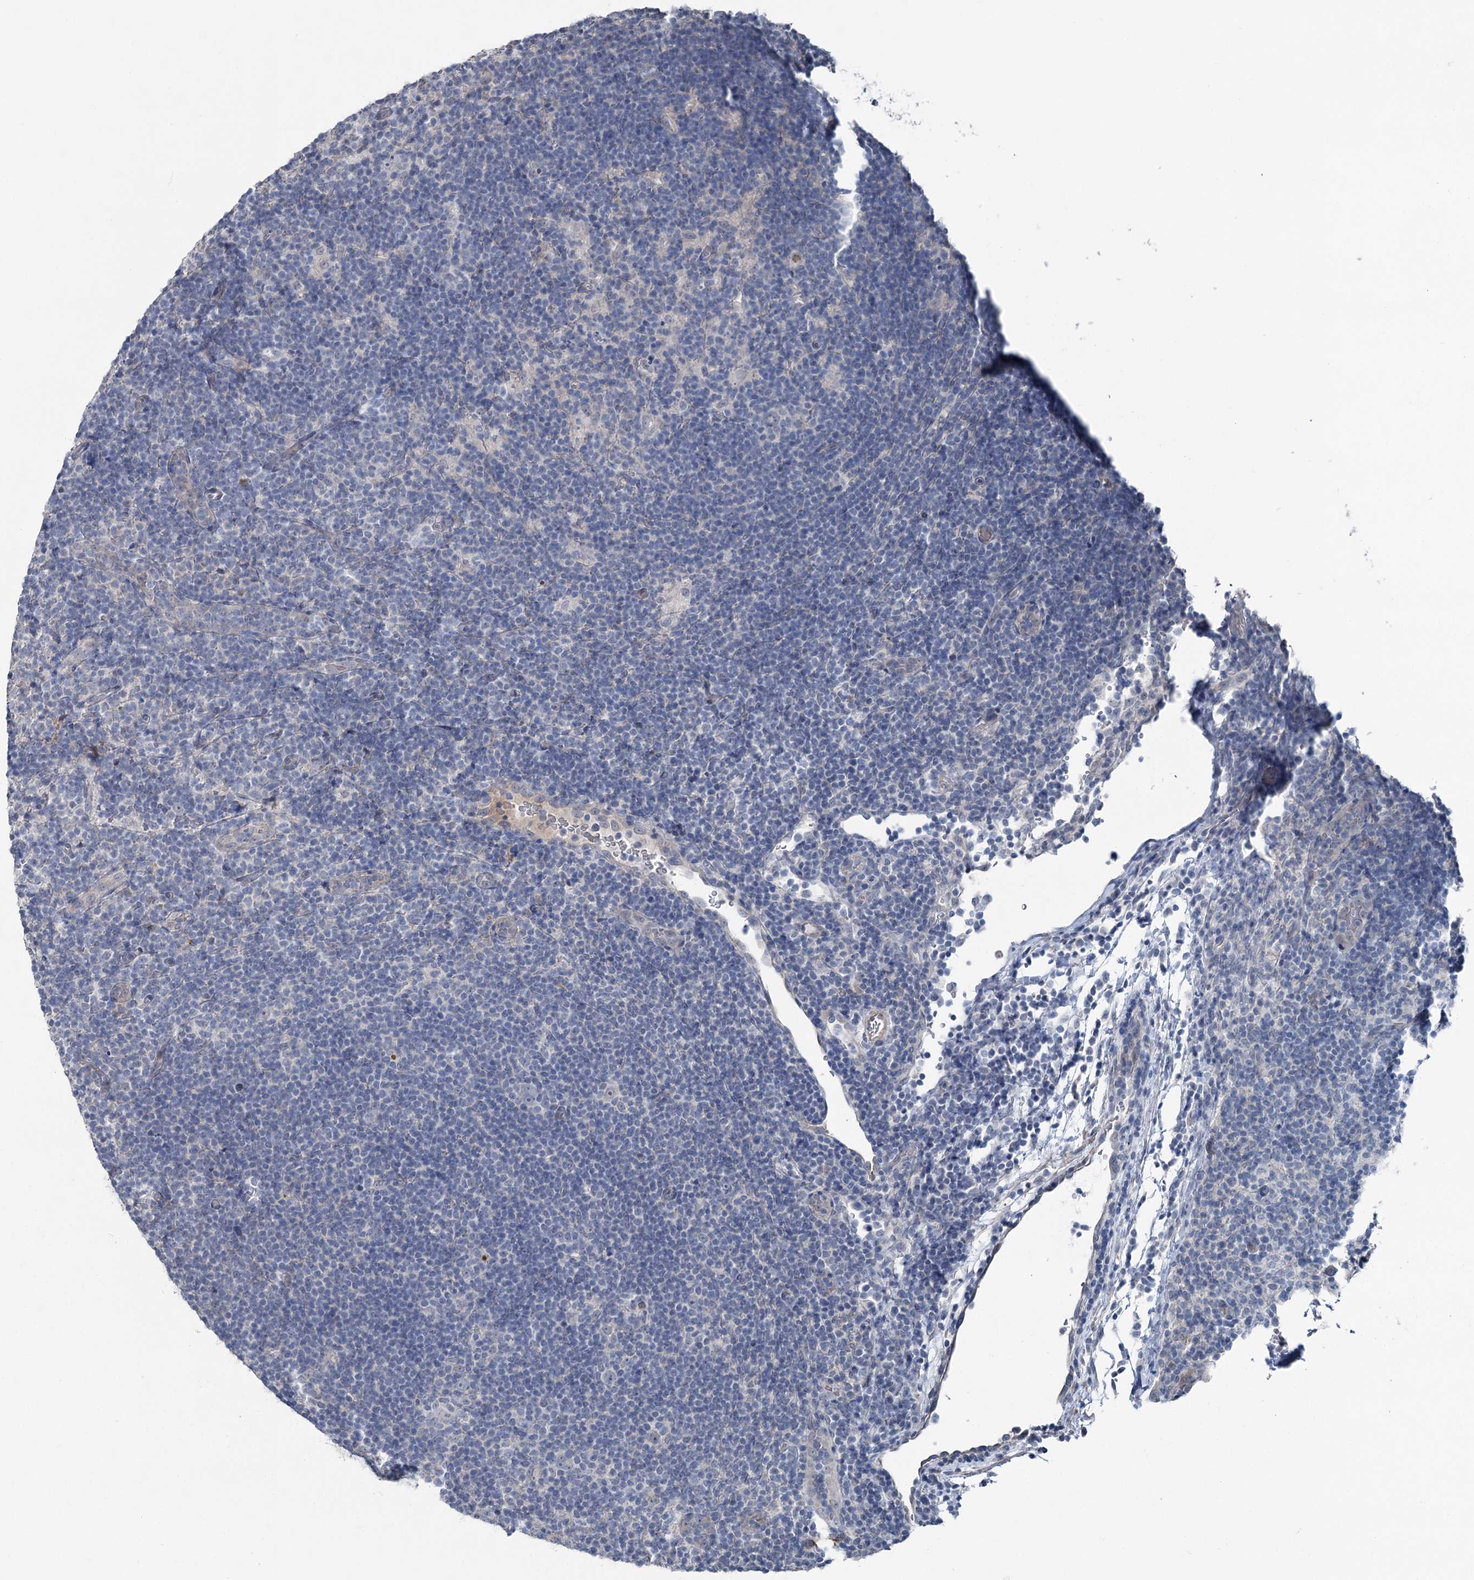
{"staining": {"intensity": "negative", "quantity": "none", "location": "none"}, "tissue": "lymphoma", "cell_type": "Tumor cells", "image_type": "cancer", "snomed": [{"axis": "morphology", "description": "Hodgkin's disease, NOS"}, {"axis": "topography", "description": "Lymph node"}], "caption": "Human lymphoma stained for a protein using immunohistochemistry (IHC) exhibits no expression in tumor cells.", "gene": "FAM120B", "patient": {"sex": "female", "age": 57}}